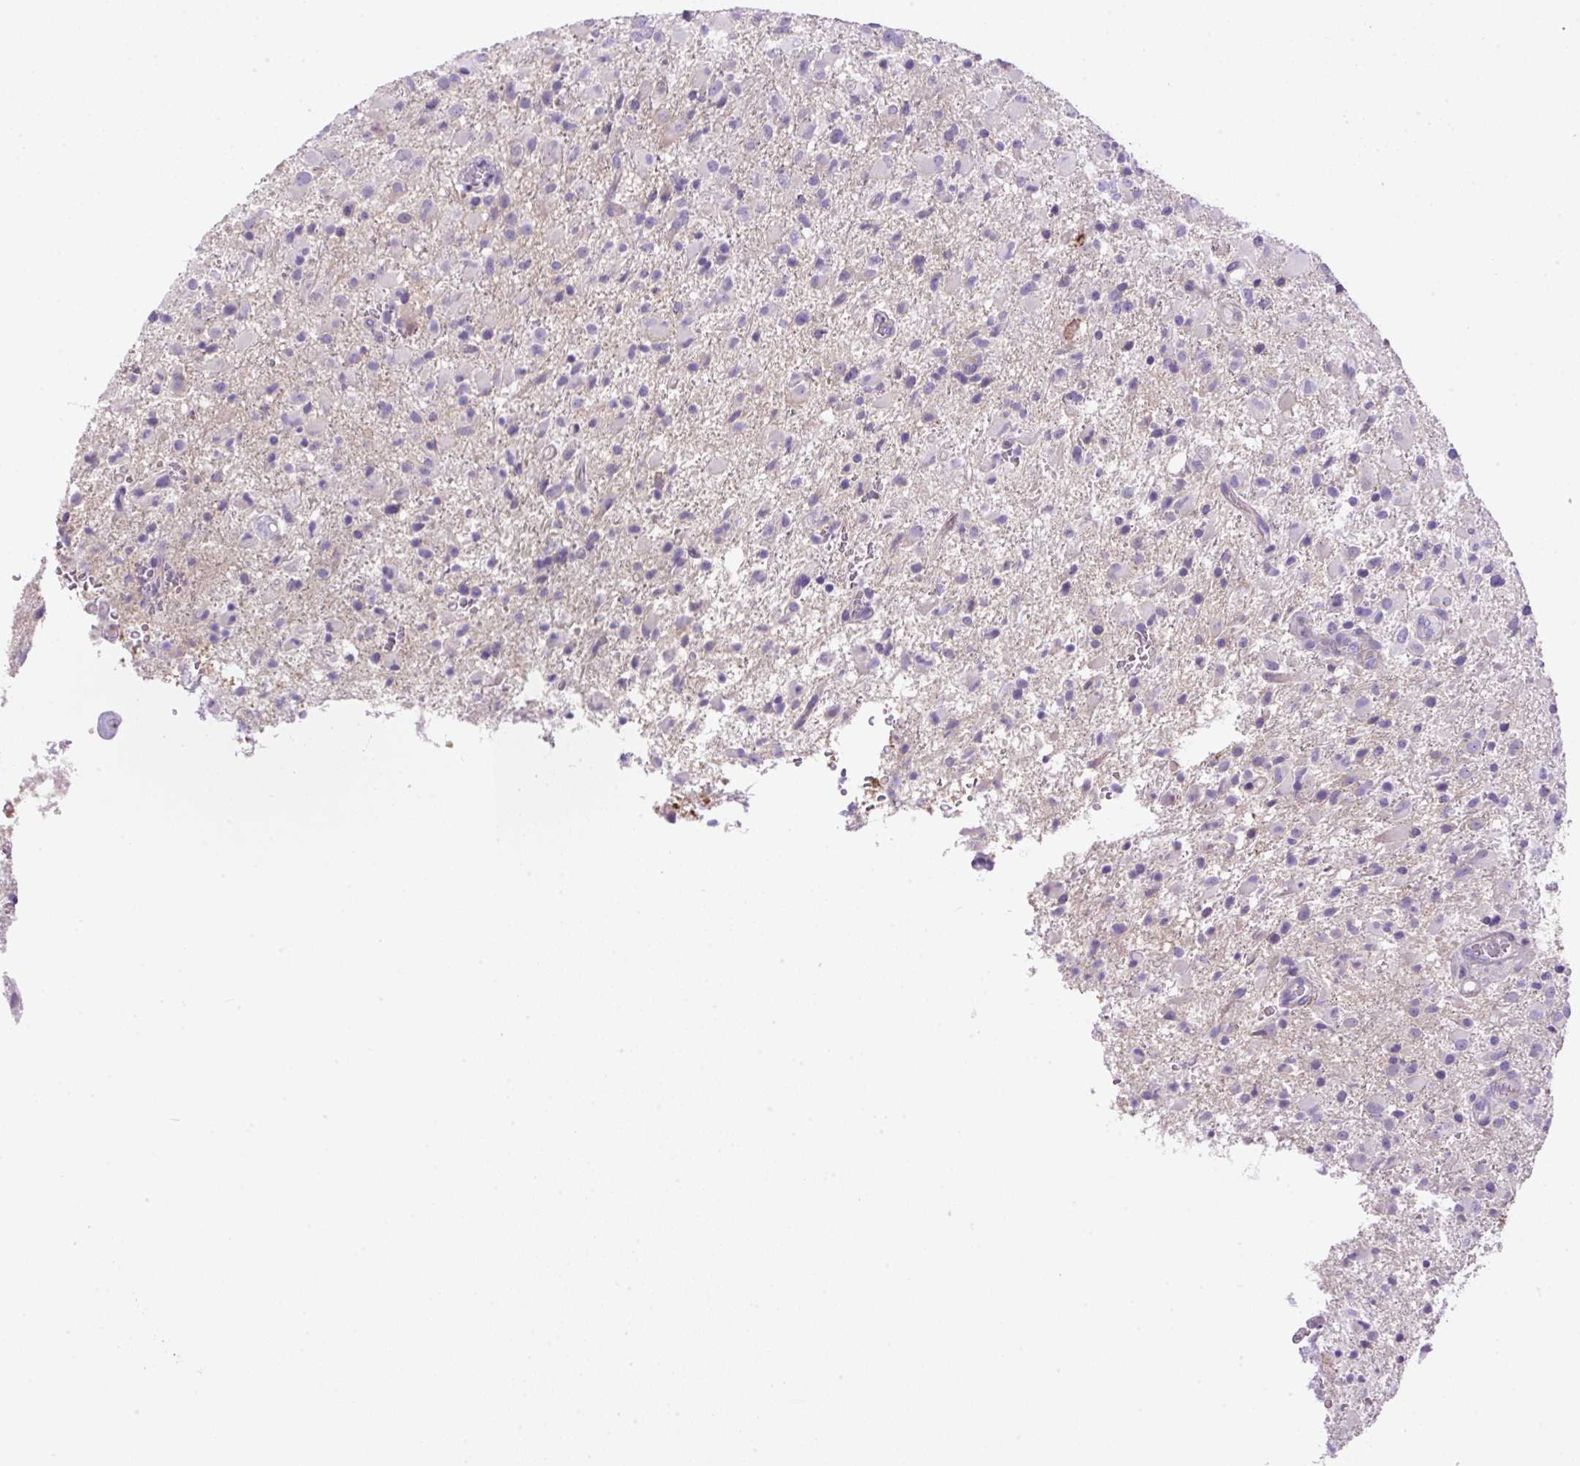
{"staining": {"intensity": "negative", "quantity": "none", "location": "none"}, "tissue": "glioma", "cell_type": "Tumor cells", "image_type": "cancer", "snomed": [{"axis": "morphology", "description": "Glioma, malignant, Low grade"}, {"axis": "topography", "description": "Brain"}], "caption": "Histopathology image shows no protein expression in tumor cells of low-grade glioma (malignant) tissue. The staining was performed using DAB to visualize the protein expression in brown, while the nuclei were stained in blue with hematoxylin (Magnification: 20x).", "gene": "NPTN", "patient": {"sex": "male", "age": 65}}